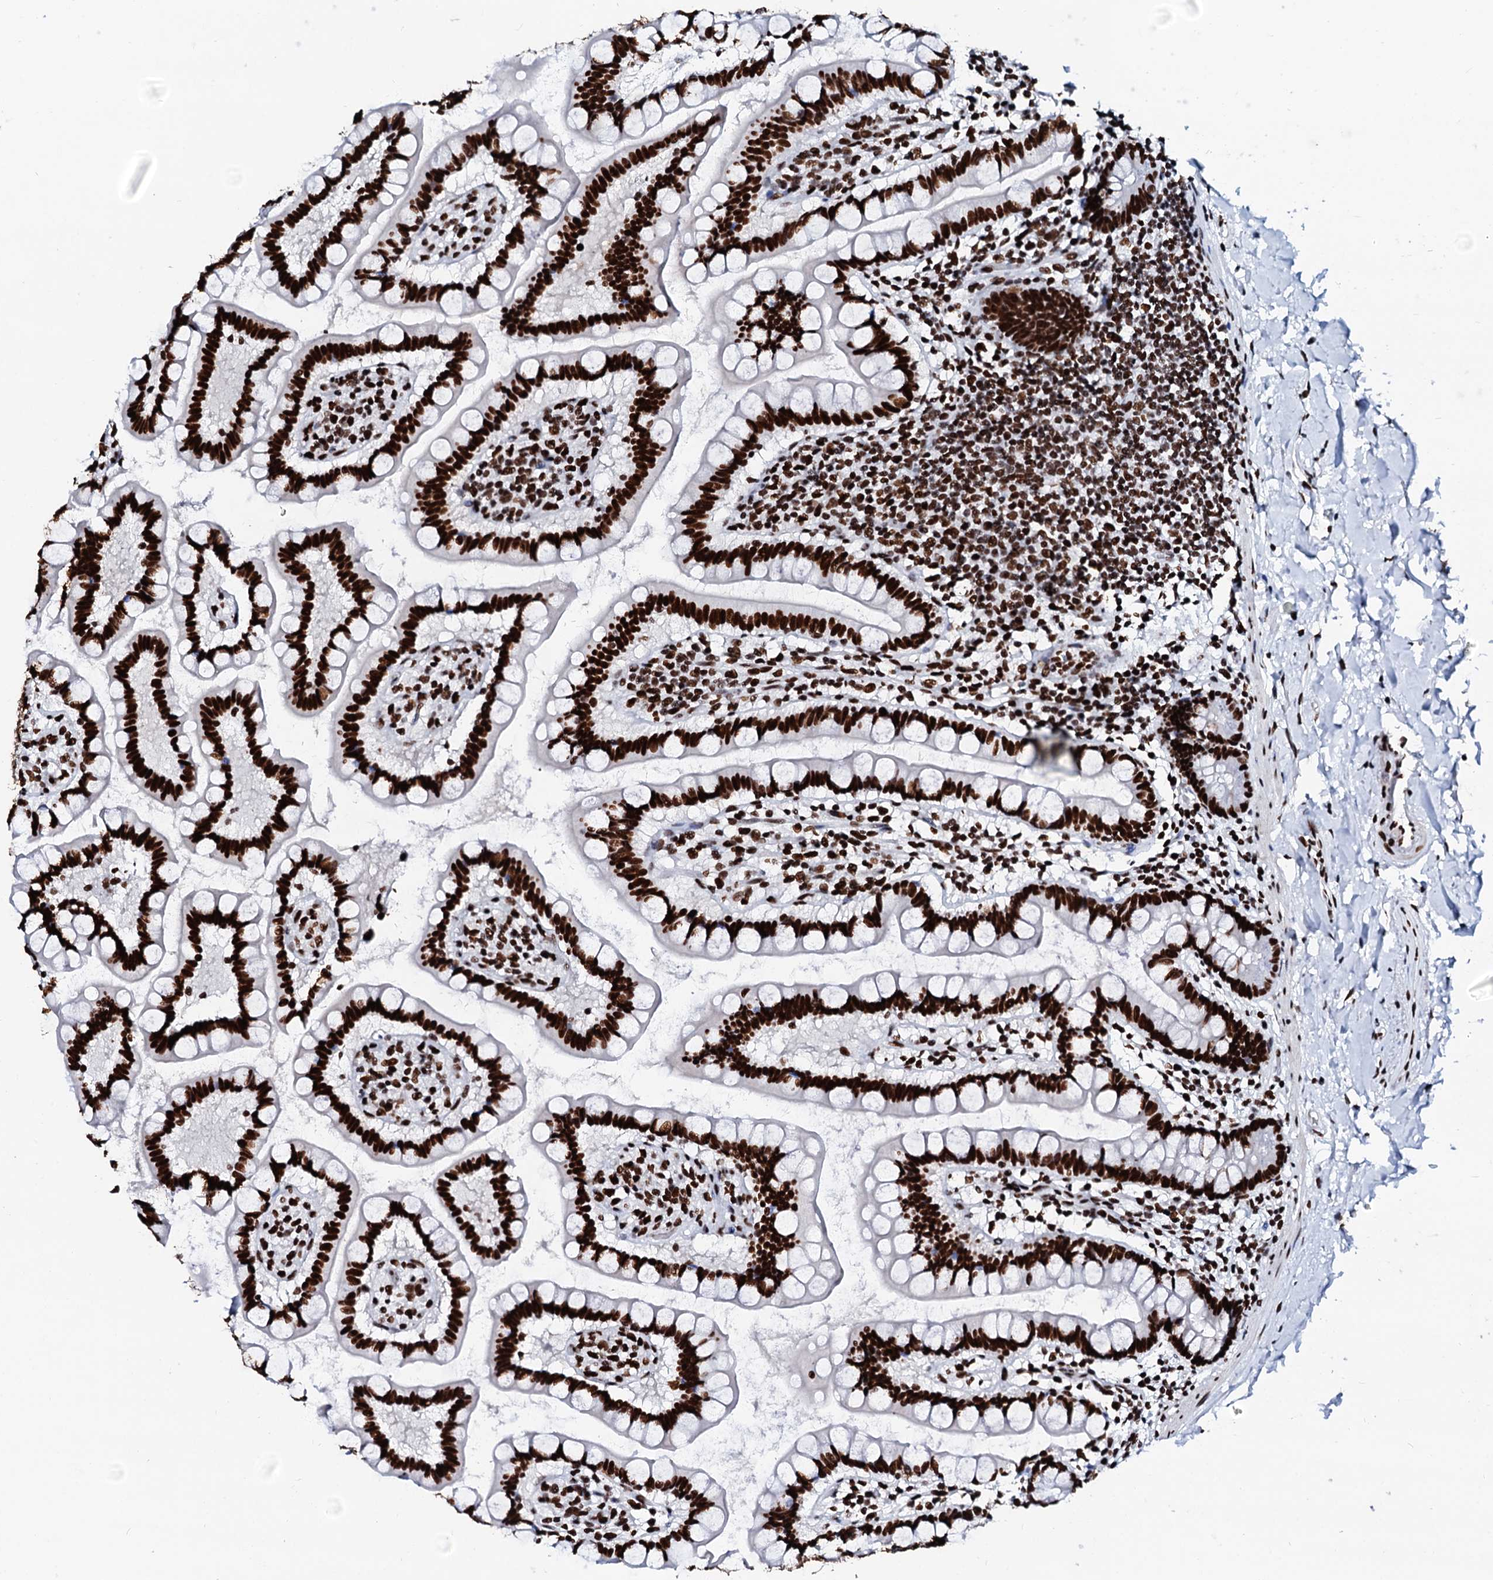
{"staining": {"intensity": "strong", "quantity": ">75%", "location": "nuclear"}, "tissue": "small intestine", "cell_type": "Glandular cells", "image_type": "normal", "snomed": [{"axis": "morphology", "description": "Normal tissue, NOS"}, {"axis": "topography", "description": "Small intestine"}], "caption": "Protein staining exhibits strong nuclear positivity in approximately >75% of glandular cells in normal small intestine. (DAB = brown stain, brightfield microscopy at high magnification).", "gene": "RALY", "patient": {"sex": "female", "age": 84}}